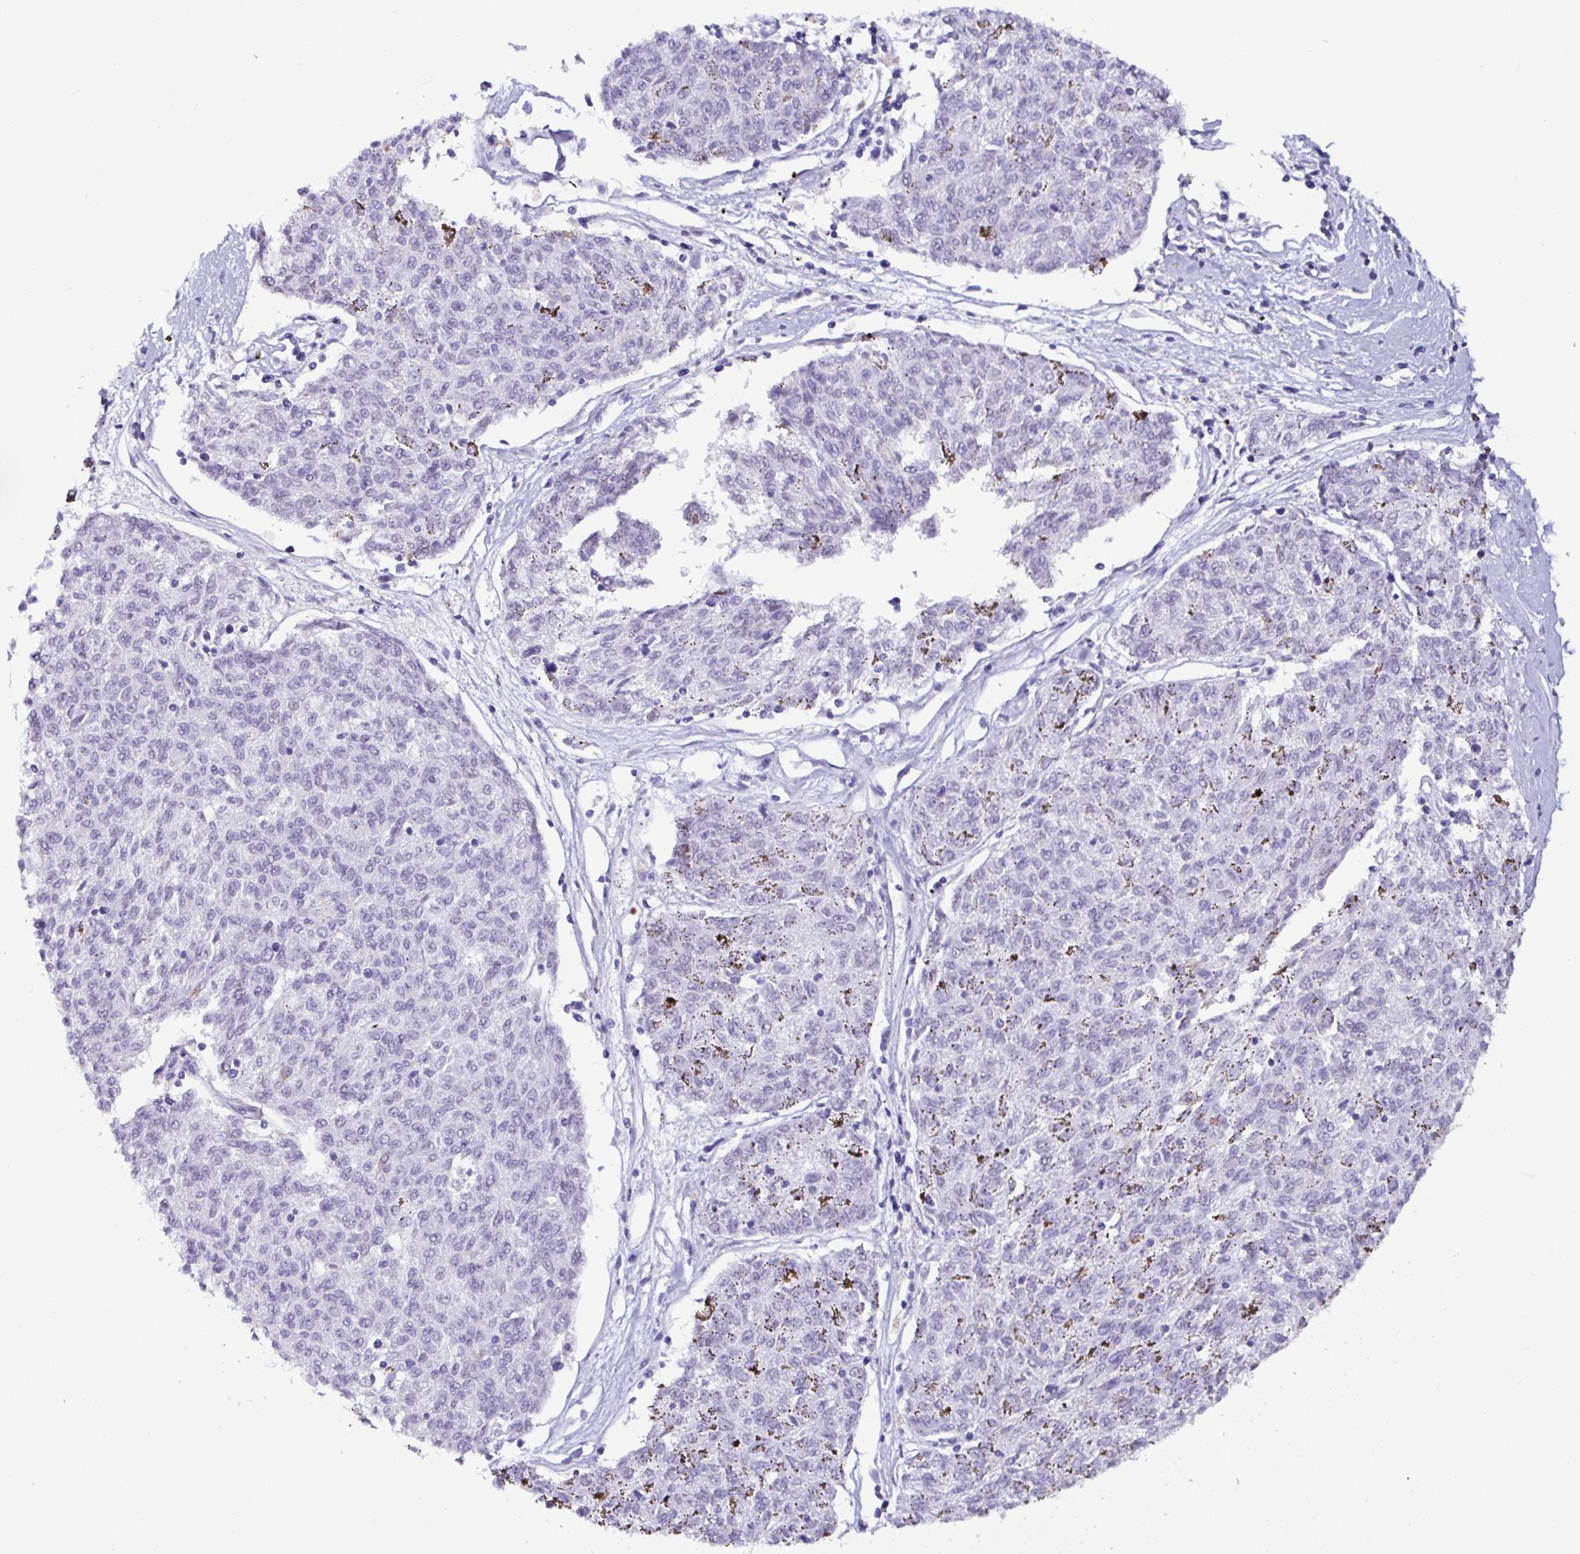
{"staining": {"intensity": "negative", "quantity": "none", "location": "none"}, "tissue": "melanoma", "cell_type": "Tumor cells", "image_type": "cancer", "snomed": [{"axis": "morphology", "description": "Malignant melanoma, NOS"}, {"axis": "topography", "description": "Skin"}], "caption": "There is no significant positivity in tumor cells of melanoma.", "gene": "NUP188", "patient": {"sex": "female", "age": 72}}